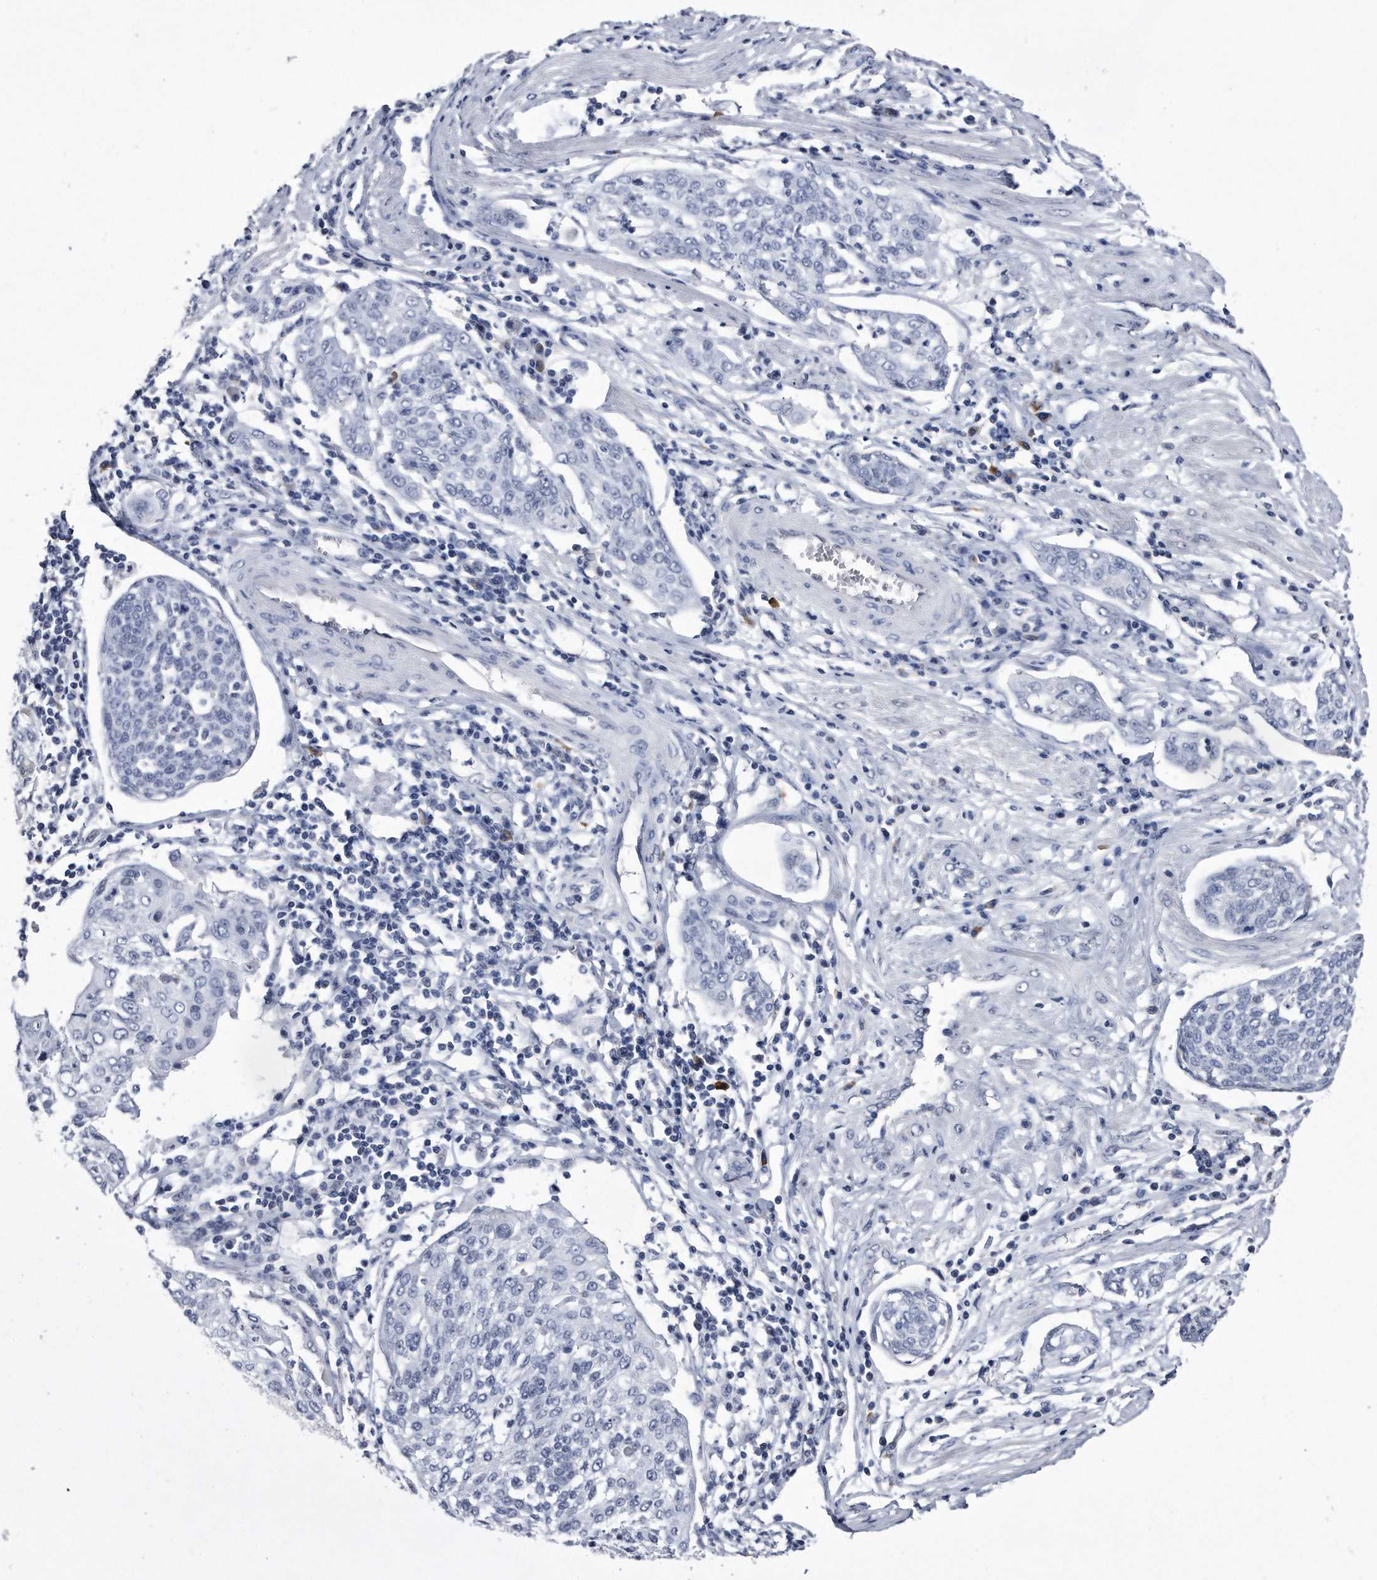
{"staining": {"intensity": "negative", "quantity": "none", "location": "none"}, "tissue": "cervical cancer", "cell_type": "Tumor cells", "image_type": "cancer", "snomed": [{"axis": "morphology", "description": "Squamous cell carcinoma, NOS"}, {"axis": "topography", "description": "Cervix"}], "caption": "Cervical cancer was stained to show a protein in brown. There is no significant positivity in tumor cells.", "gene": "KCTD8", "patient": {"sex": "female", "age": 34}}